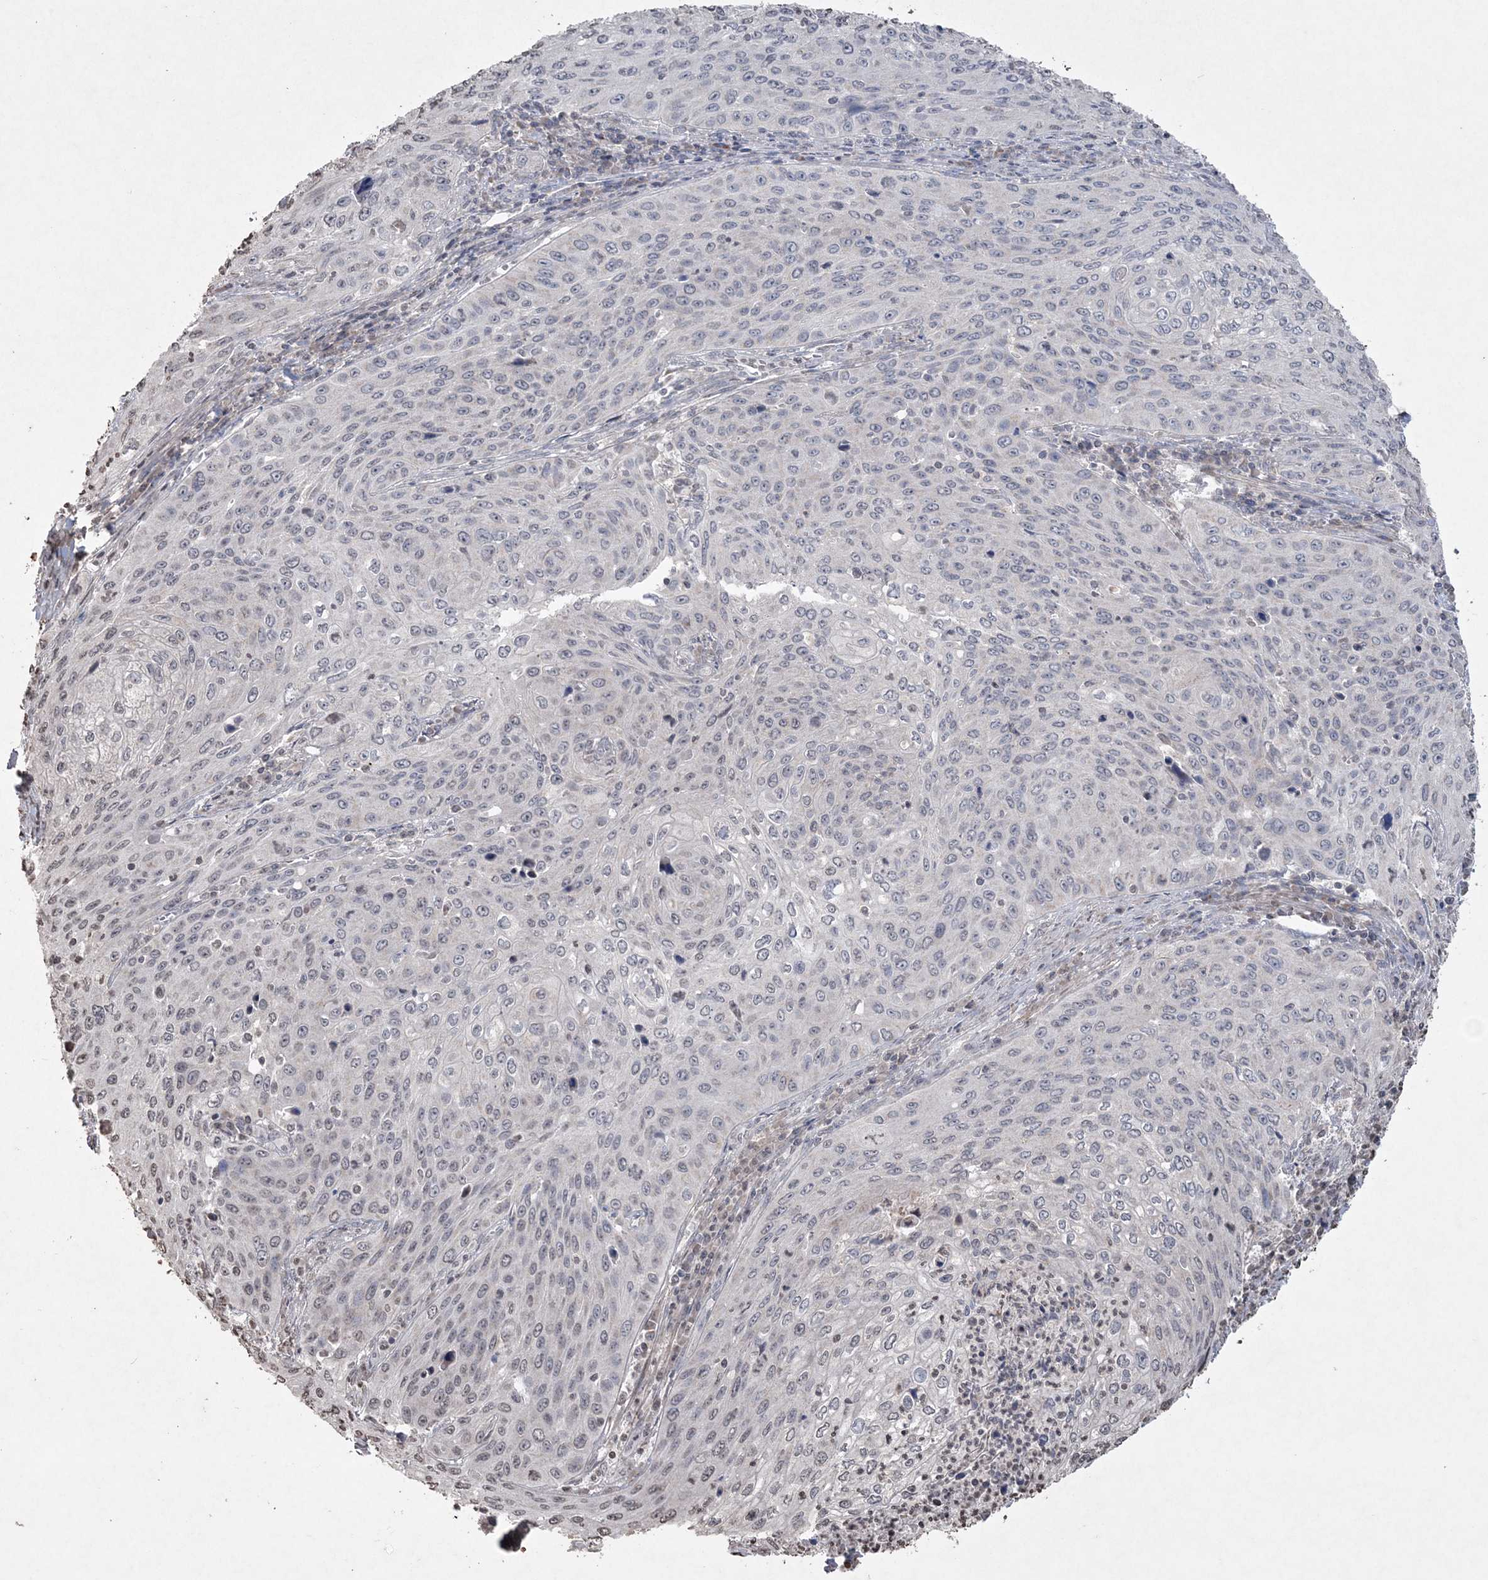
{"staining": {"intensity": "negative", "quantity": "none", "location": "none"}, "tissue": "cervical cancer", "cell_type": "Tumor cells", "image_type": "cancer", "snomed": [{"axis": "morphology", "description": "Squamous cell carcinoma, NOS"}, {"axis": "topography", "description": "Cervix"}], "caption": "This is an immunohistochemistry photomicrograph of cervical cancer. There is no staining in tumor cells.", "gene": "TTC7A", "patient": {"sex": "female", "age": 32}}